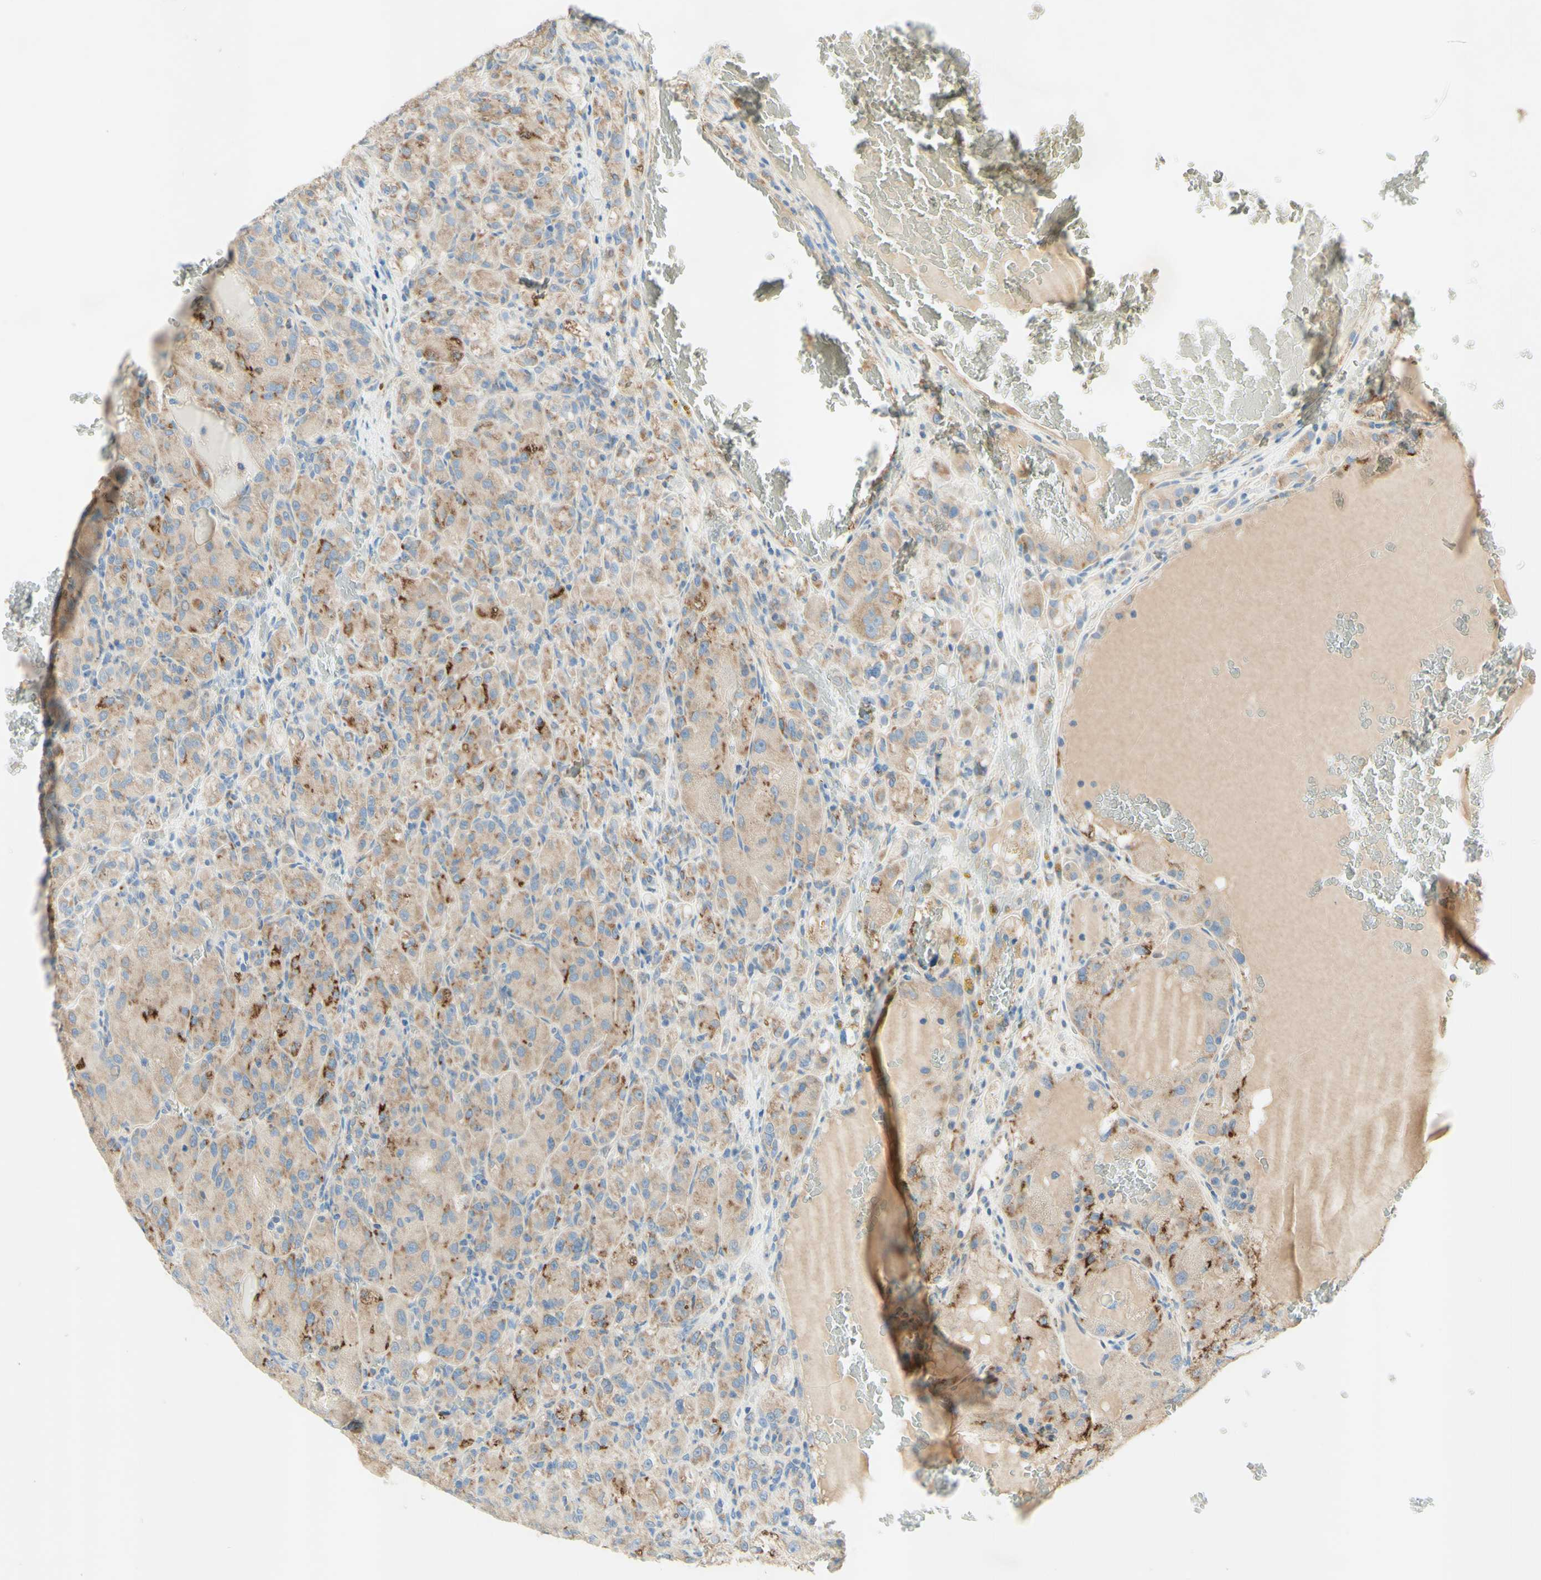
{"staining": {"intensity": "moderate", "quantity": ">75%", "location": "cytoplasmic/membranous"}, "tissue": "renal cancer", "cell_type": "Tumor cells", "image_type": "cancer", "snomed": [{"axis": "morphology", "description": "Adenocarcinoma, NOS"}, {"axis": "topography", "description": "Kidney"}], "caption": "Protein staining shows moderate cytoplasmic/membranous positivity in approximately >75% of tumor cells in renal cancer. The protein of interest is stained brown, and the nuclei are stained in blue (DAB (3,3'-diaminobenzidine) IHC with brightfield microscopy, high magnification).", "gene": "ARMC10", "patient": {"sex": "male", "age": 61}}